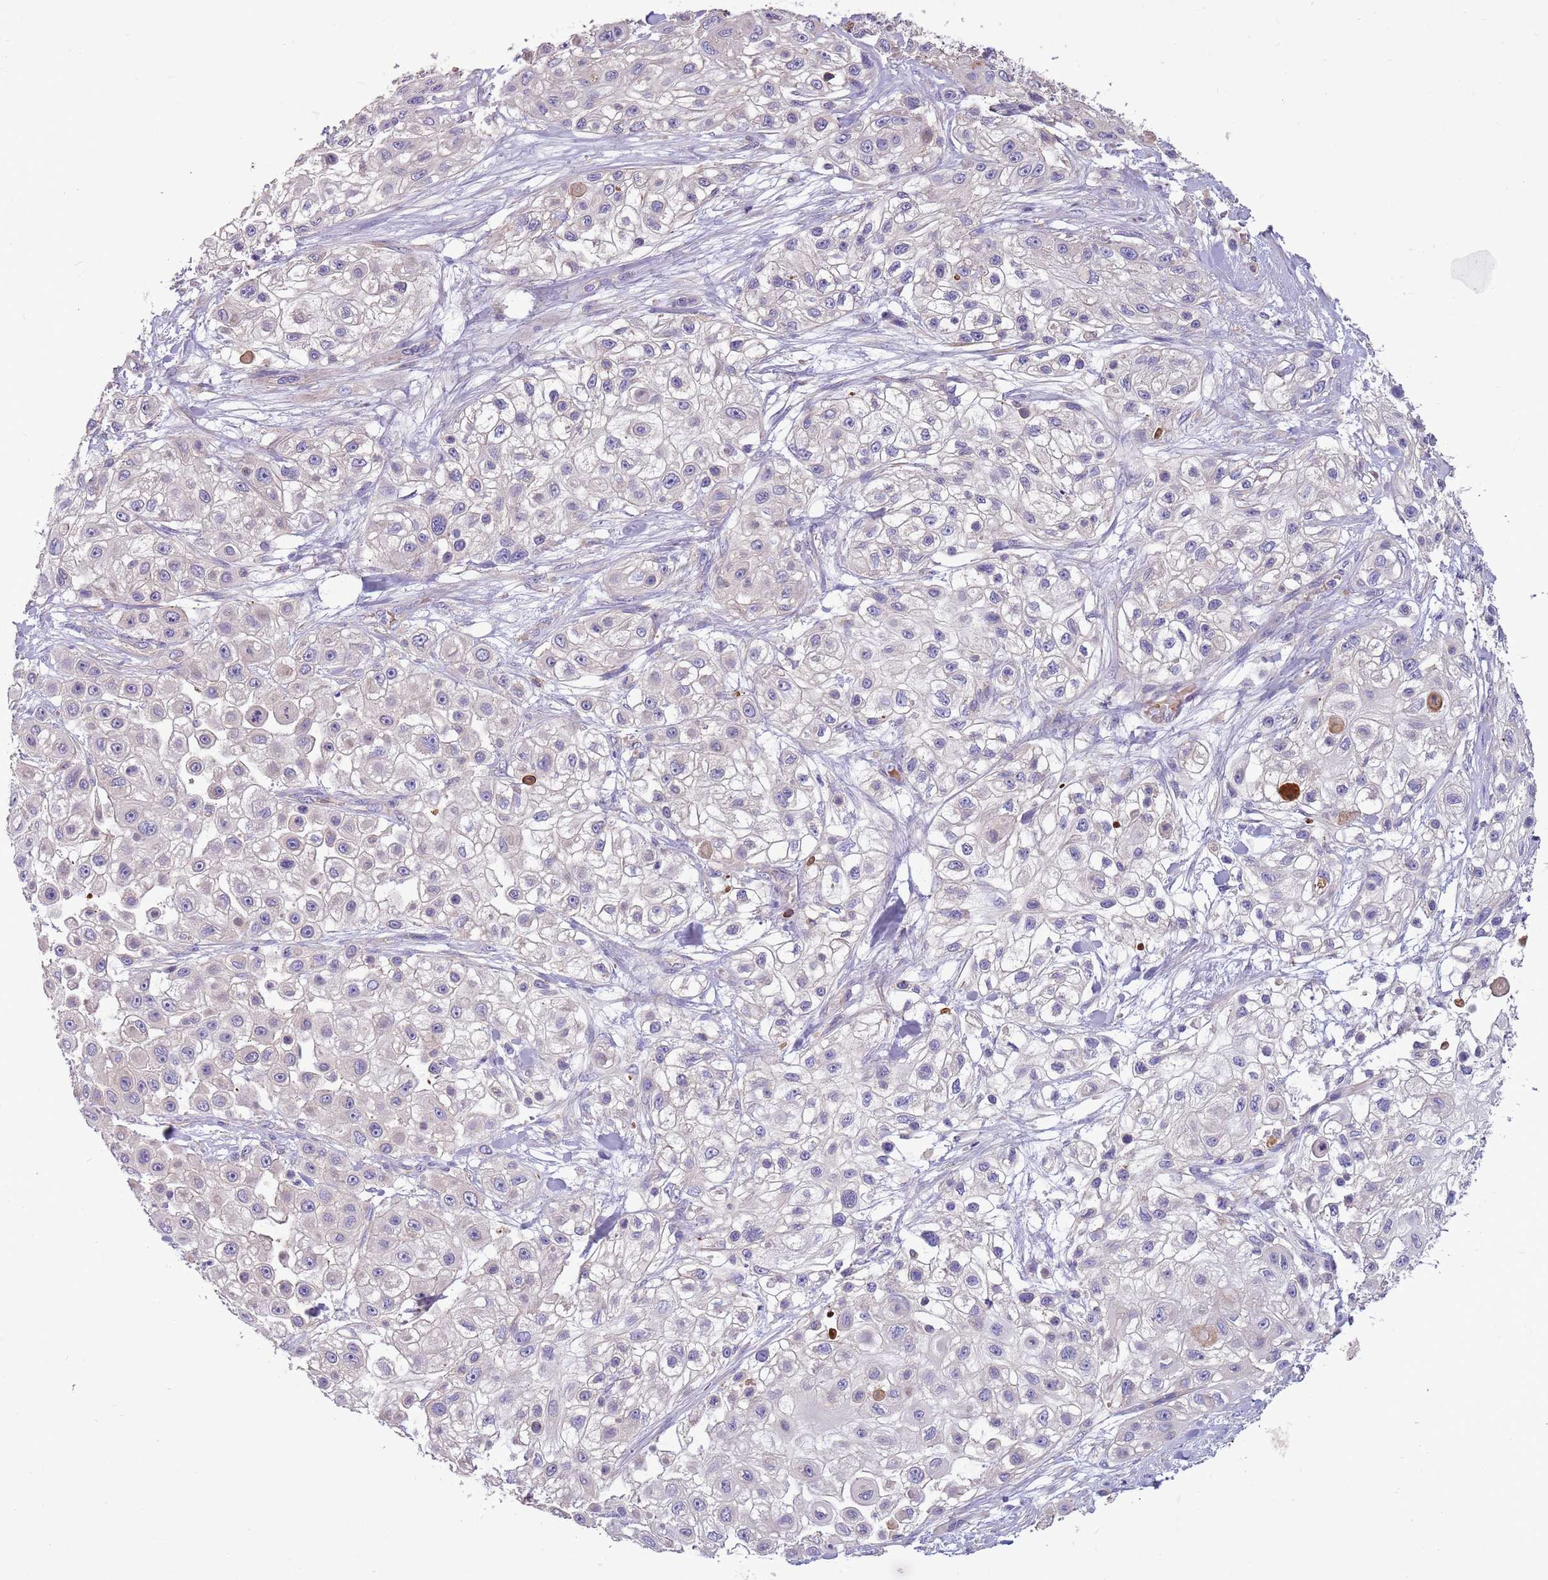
{"staining": {"intensity": "negative", "quantity": "none", "location": "none"}, "tissue": "skin cancer", "cell_type": "Tumor cells", "image_type": "cancer", "snomed": [{"axis": "morphology", "description": "Squamous cell carcinoma, NOS"}, {"axis": "topography", "description": "Skin"}], "caption": "Tumor cells show no significant protein expression in squamous cell carcinoma (skin).", "gene": "TRMO", "patient": {"sex": "male", "age": 67}}